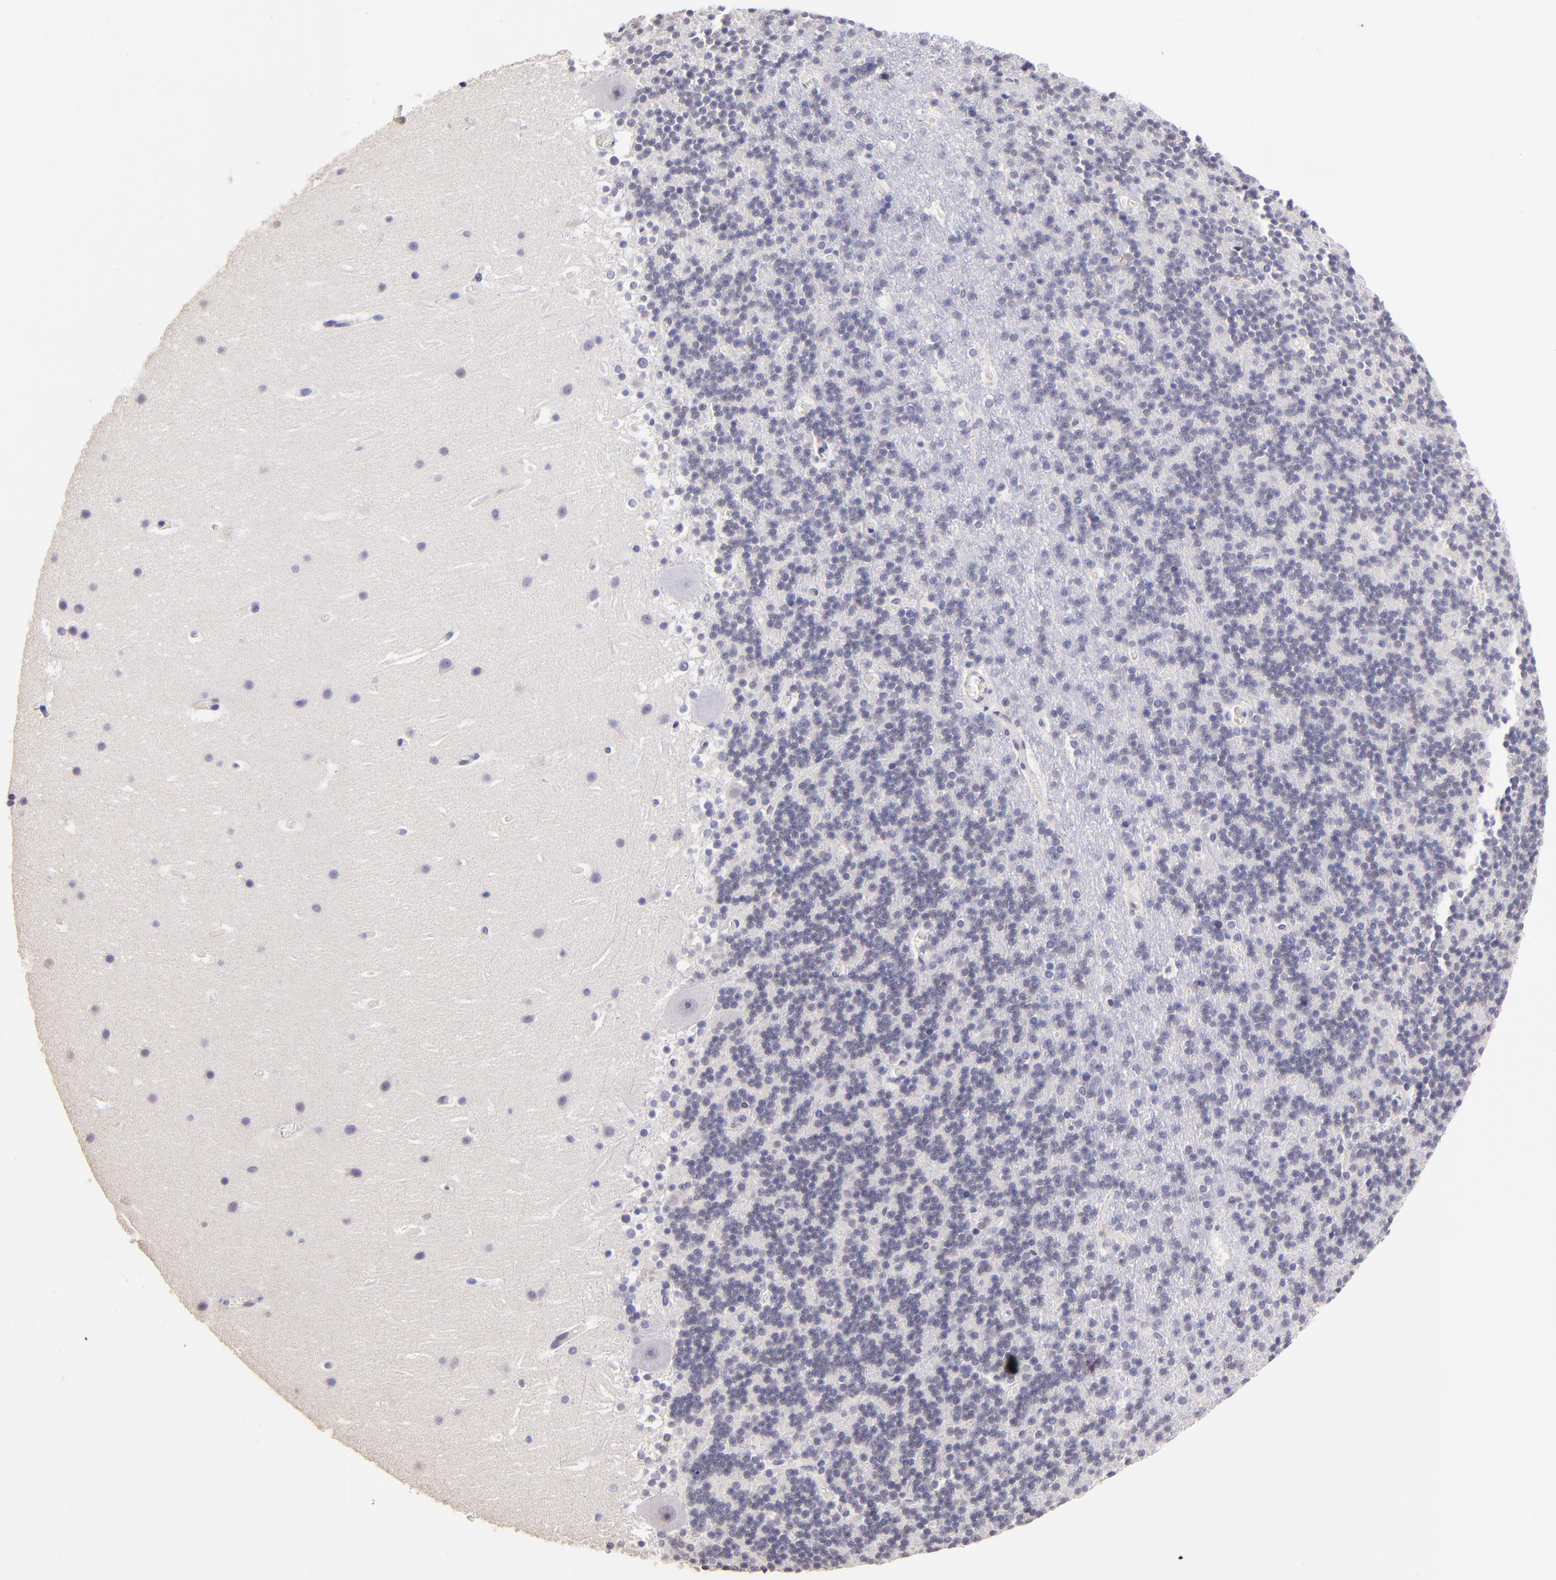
{"staining": {"intensity": "negative", "quantity": "none", "location": "none"}, "tissue": "cerebellum", "cell_type": "Cells in granular layer", "image_type": "normal", "snomed": [{"axis": "morphology", "description": "Normal tissue, NOS"}, {"axis": "topography", "description": "Cerebellum"}], "caption": "There is no significant staining in cells in granular layer of cerebellum.", "gene": "DNMT1", "patient": {"sex": "male", "age": 45}}